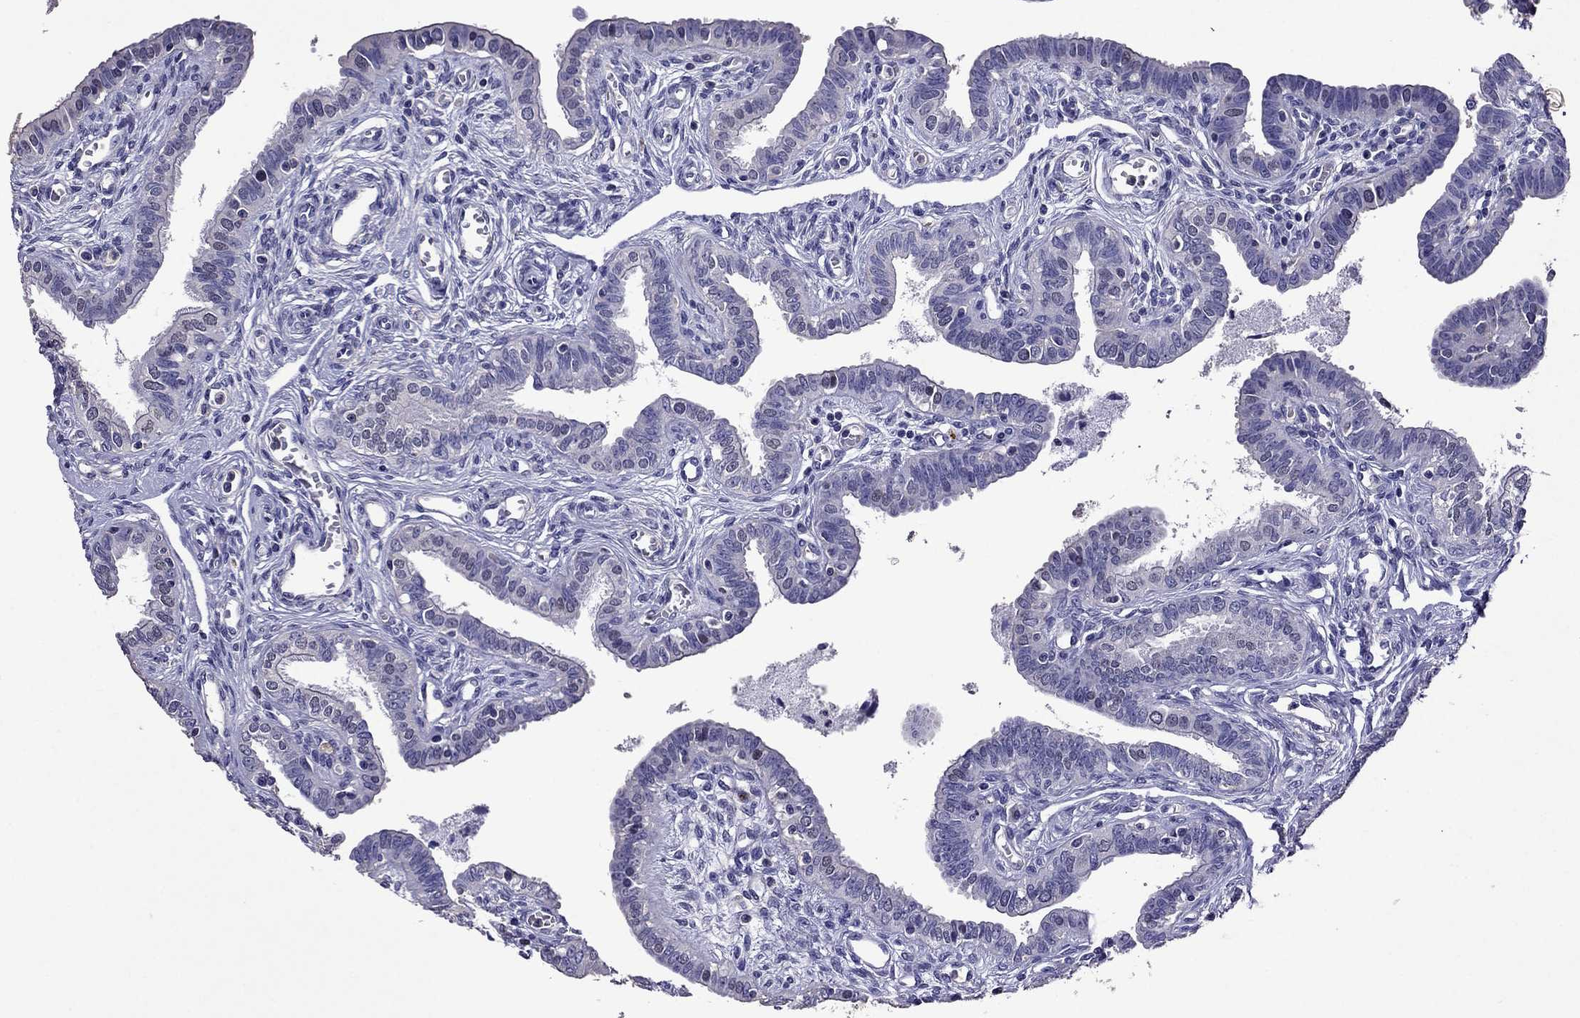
{"staining": {"intensity": "weak", "quantity": "<25%", "location": "nuclear"}, "tissue": "fallopian tube", "cell_type": "Glandular cells", "image_type": "normal", "snomed": [{"axis": "morphology", "description": "Normal tissue, NOS"}, {"axis": "morphology", "description": "Carcinoma, endometroid"}, {"axis": "topography", "description": "Fallopian tube"}, {"axis": "topography", "description": "Ovary"}], "caption": "IHC histopathology image of normal human fallopian tube stained for a protein (brown), which shows no positivity in glandular cells.", "gene": "NKX3", "patient": {"sex": "female", "age": 42}}